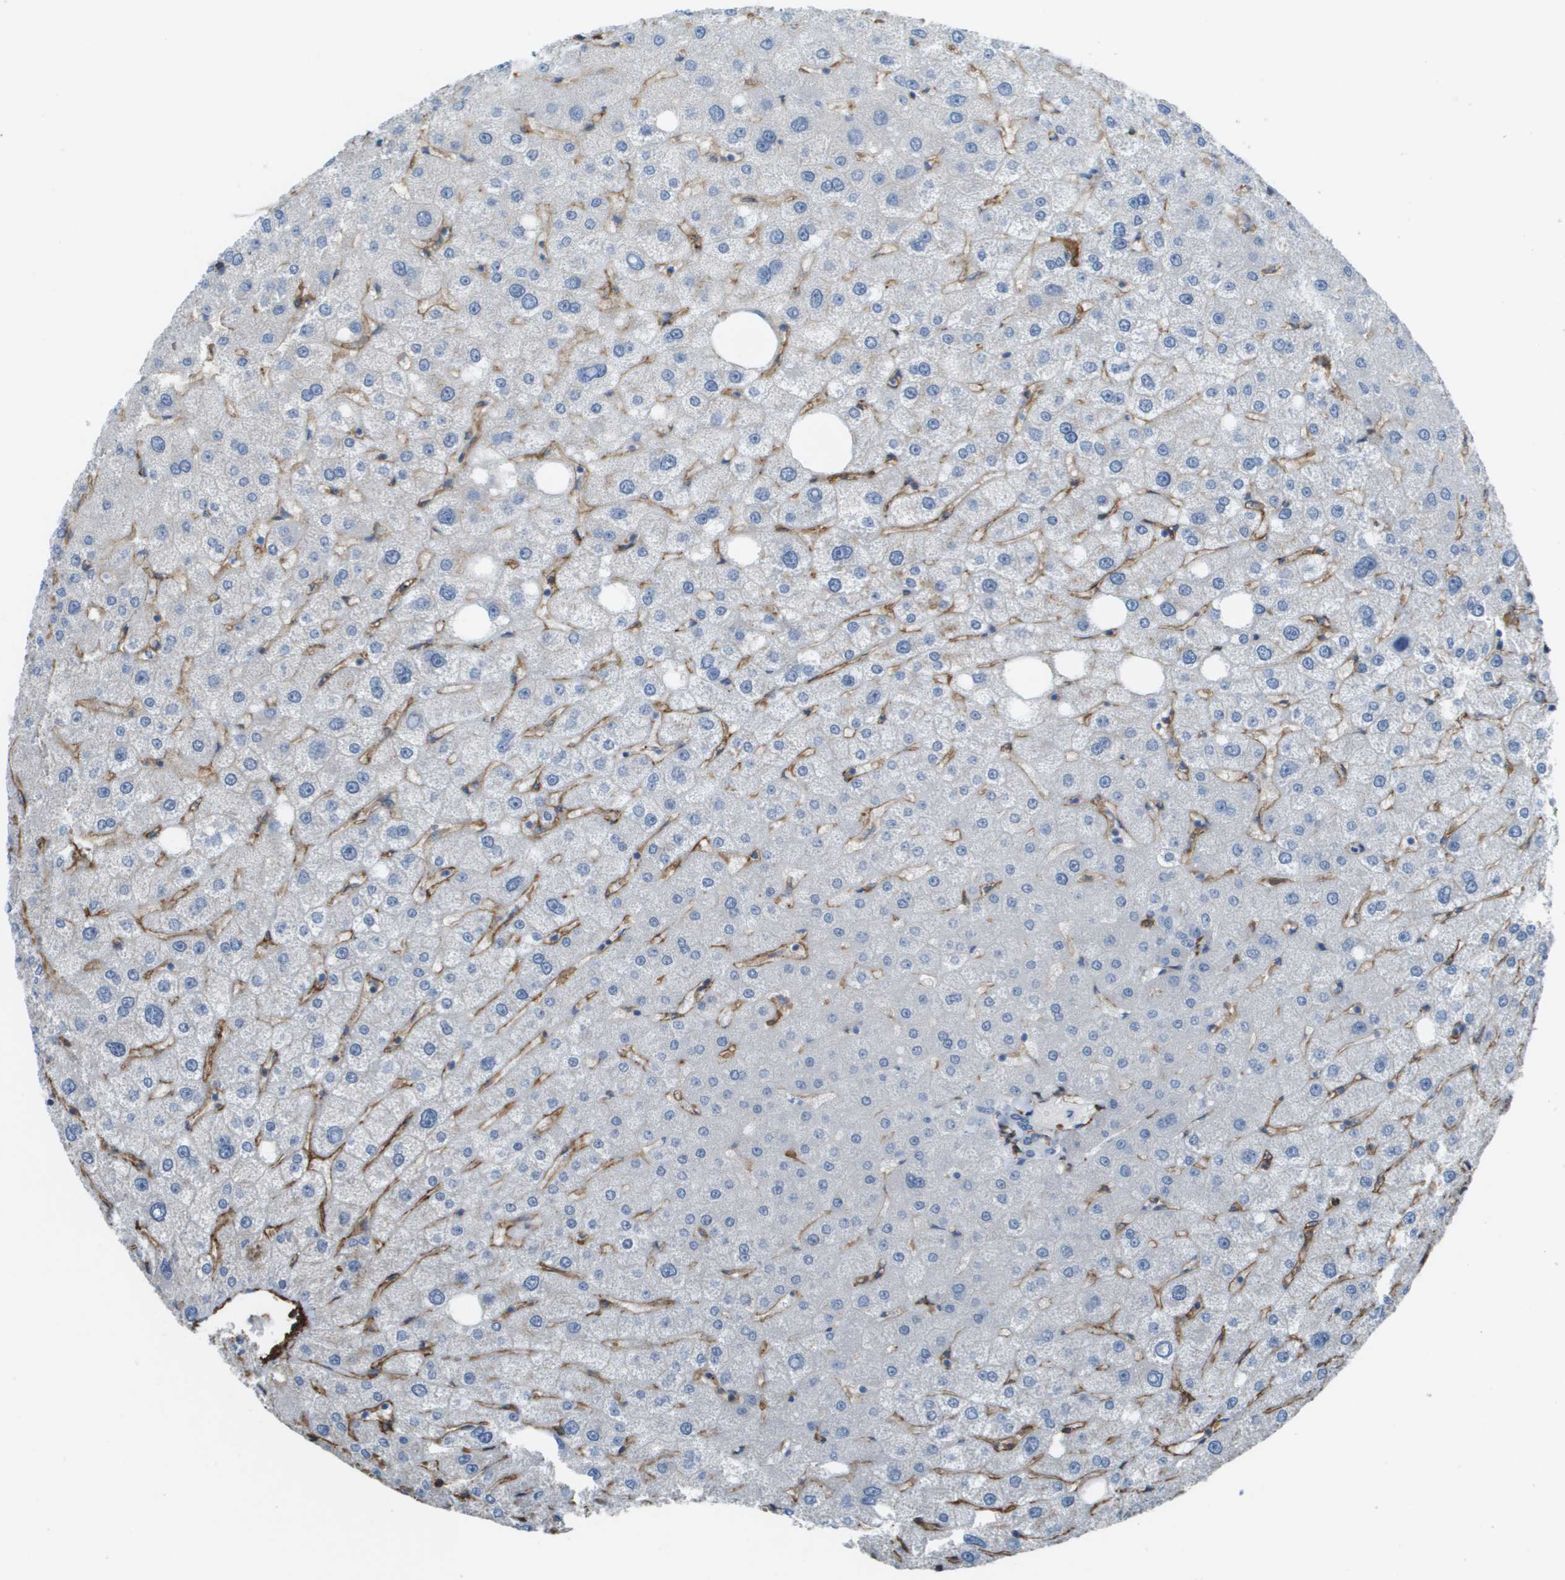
{"staining": {"intensity": "negative", "quantity": "none", "location": "none"}, "tissue": "liver", "cell_type": "Cholangiocytes", "image_type": "normal", "snomed": [{"axis": "morphology", "description": "Normal tissue, NOS"}, {"axis": "topography", "description": "Liver"}], "caption": "This is a histopathology image of immunohistochemistry staining of unremarkable liver, which shows no staining in cholangiocytes. Nuclei are stained in blue.", "gene": "ZBTB43", "patient": {"sex": "male", "age": 73}}